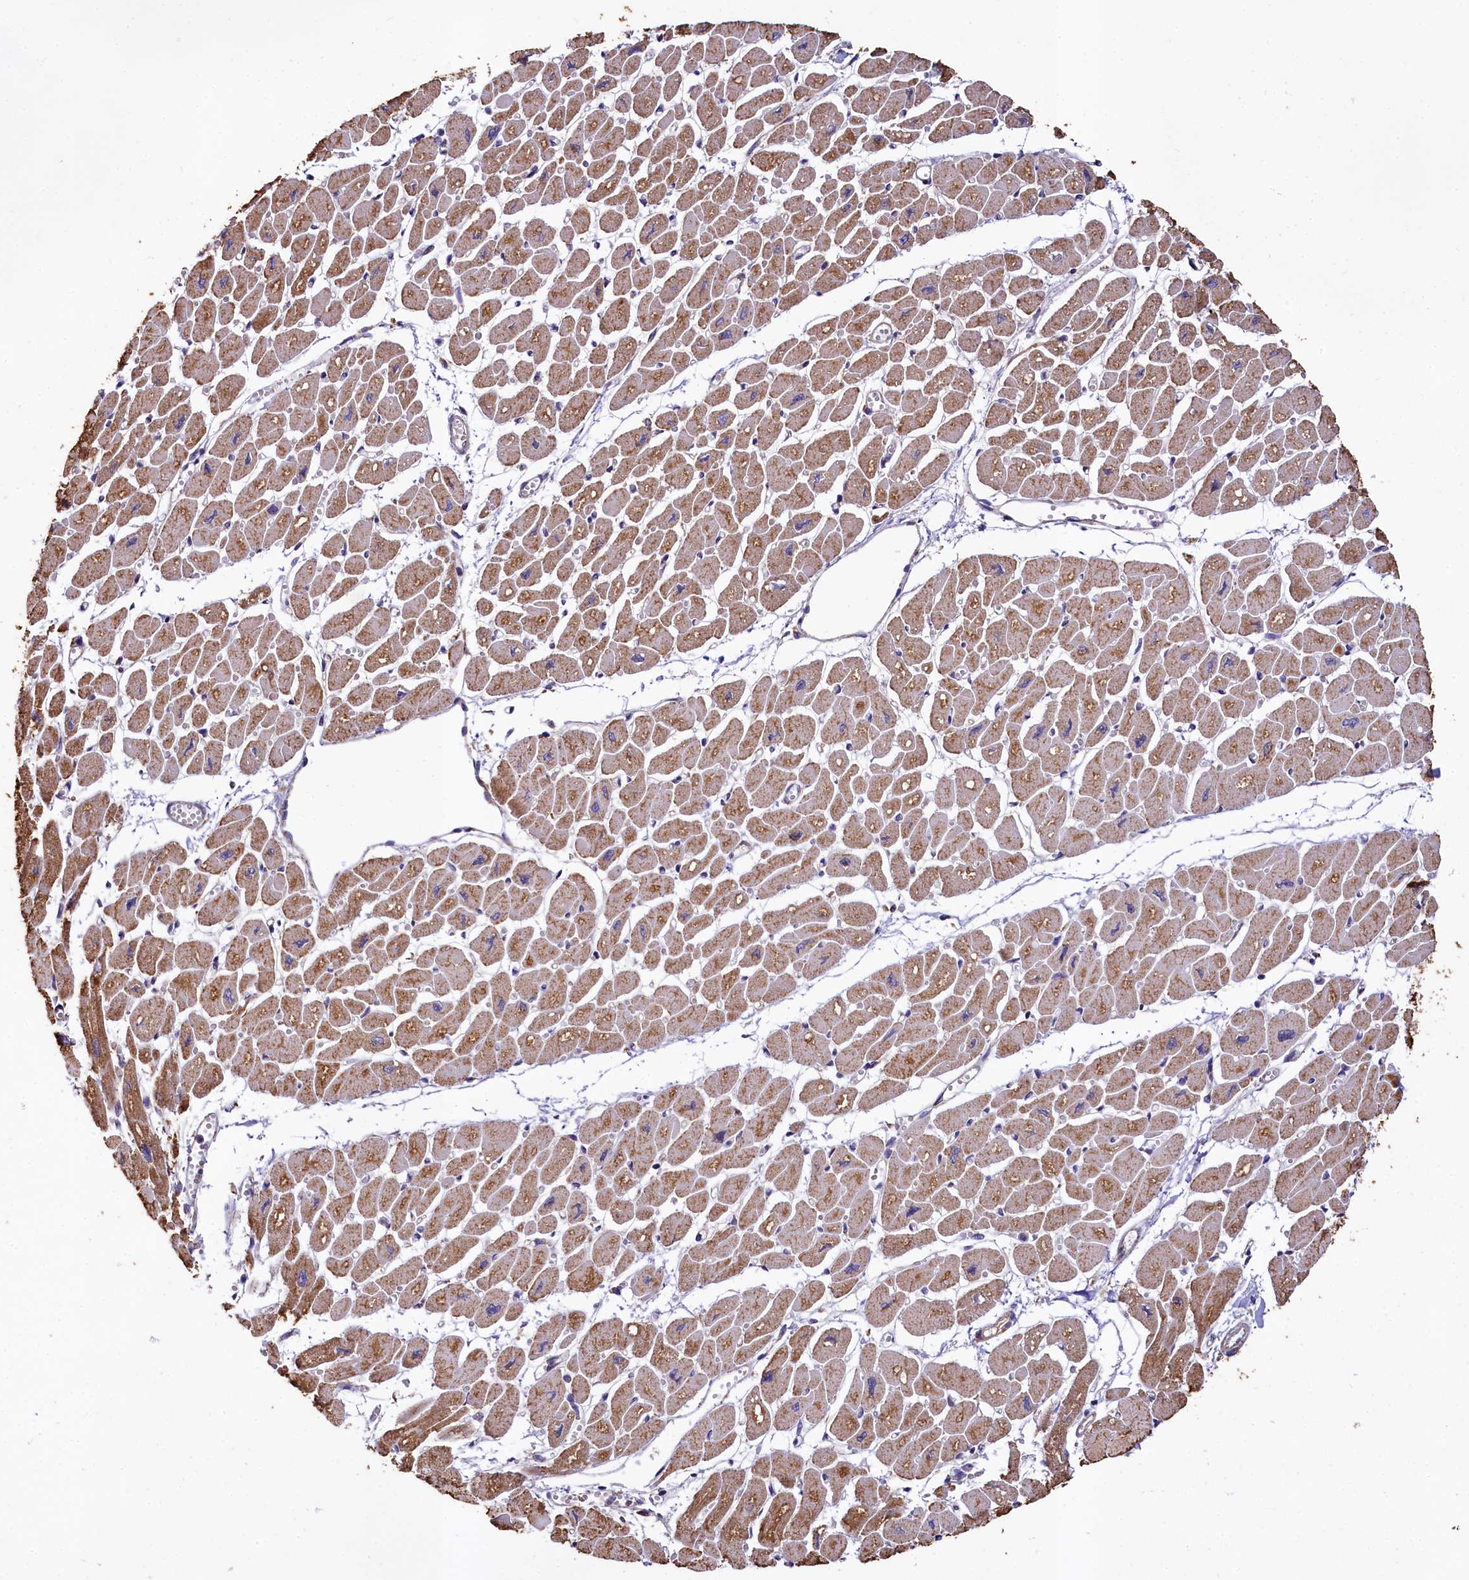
{"staining": {"intensity": "moderate", "quantity": ">75%", "location": "cytoplasmic/membranous"}, "tissue": "heart muscle", "cell_type": "Cardiomyocytes", "image_type": "normal", "snomed": [{"axis": "morphology", "description": "Normal tissue, NOS"}, {"axis": "topography", "description": "Heart"}], "caption": "Heart muscle was stained to show a protein in brown. There is medium levels of moderate cytoplasmic/membranous positivity in approximately >75% of cardiomyocytes. Using DAB (3,3'-diaminobenzidine) (brown) and hematoxylin (blue) stains, captured at high magnification using brightfield microscopy.", "gene": "SPRYD3", "patient": {"sex": "female", "age": 54}}